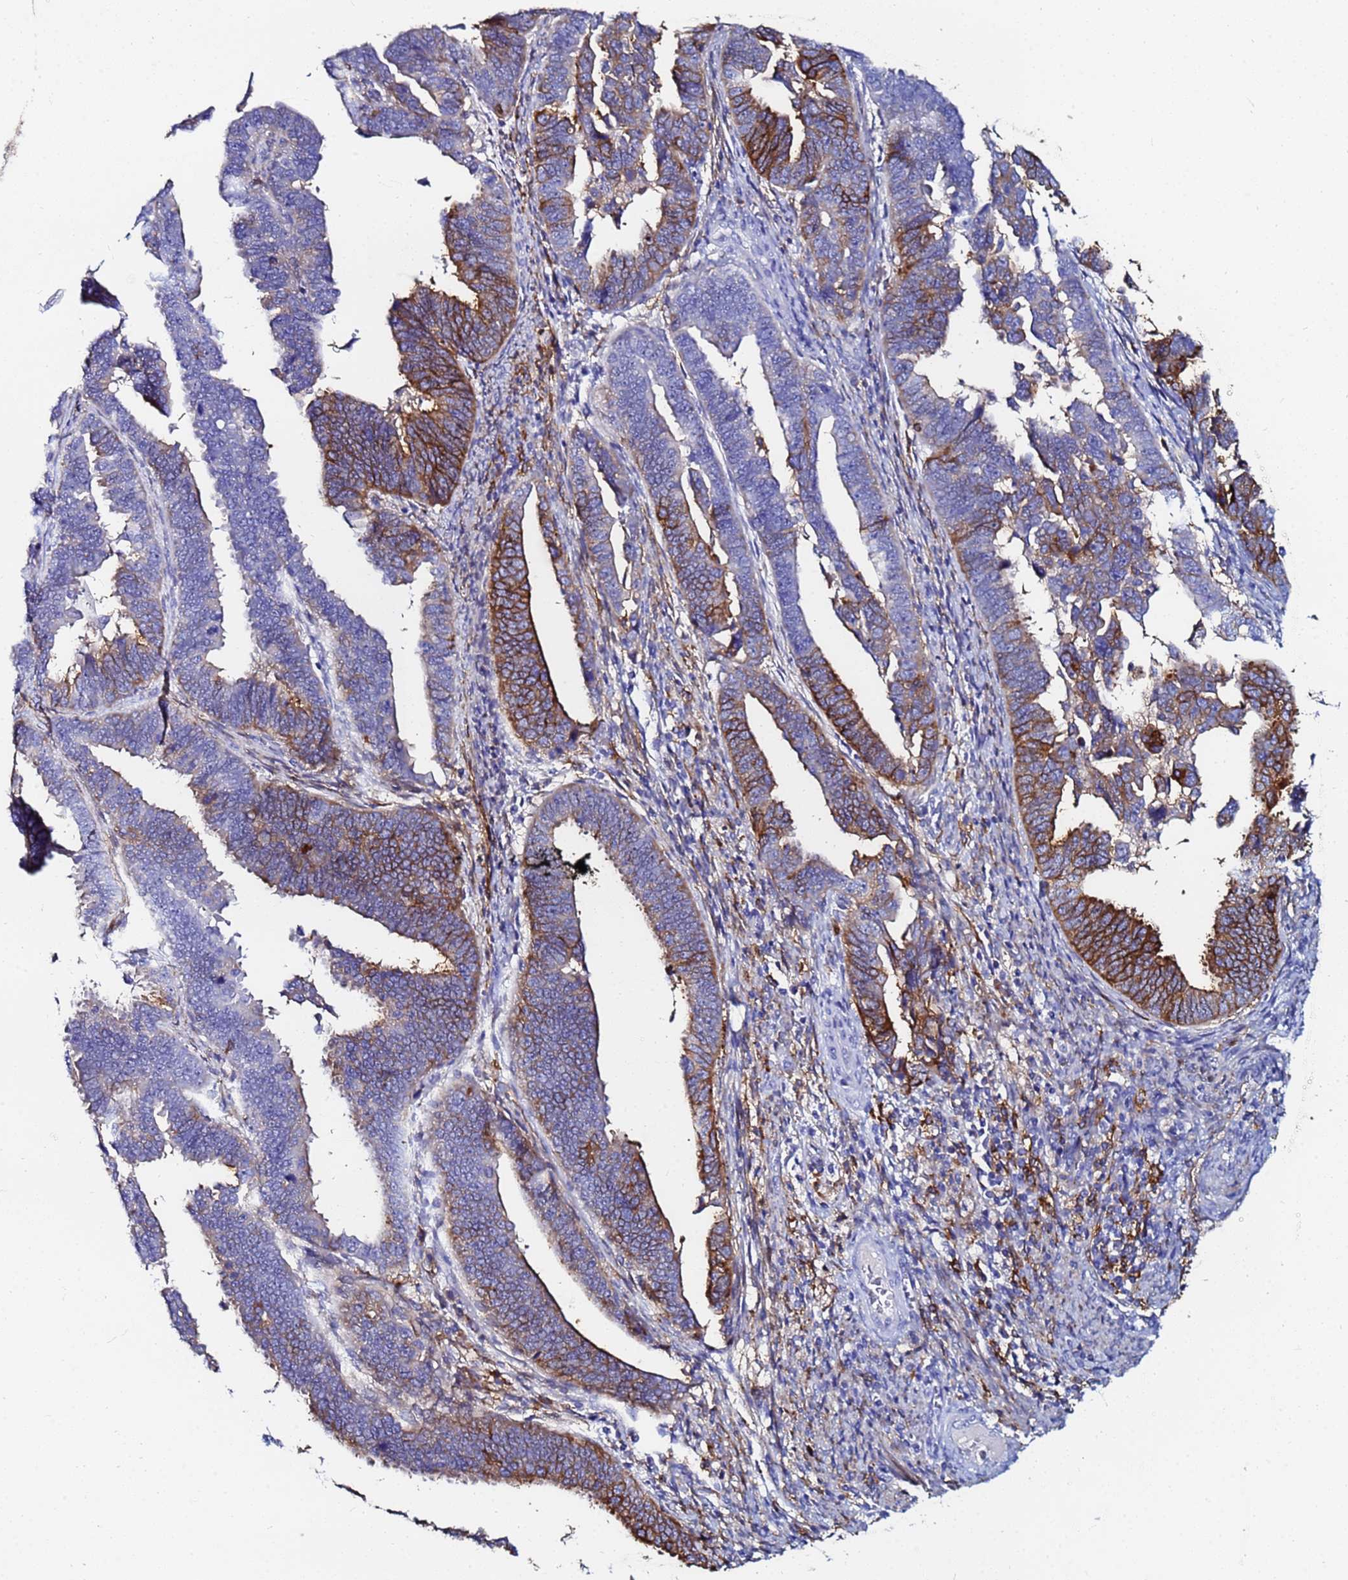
{"staining": {"intensity": "moderate", "quantity": ">75%", "location": "cytoplasmic/membranous"}, "tissue": "endometrial cancer", "cell_type": "Tumor cells", "image_type": "cancer", "snomed": [{"axis": "morphology", "description": "Adenocarcinoma, NOS"}, {"axis": "topography", "description": "Endometrium"}], "caption": "Immunohistochemical staining of human adenocarcinoma (endometrial) demonstrates medium levels of moderate cytoplasmic/membranous staining in approximately >75% of tumor cells. (DAB (3,3'-diaminobenzidine) IHC, brown staining for protein, blue staining for nuclei).", "gene": "BASP1", "patient": {"sex": "female", "age": 75}}